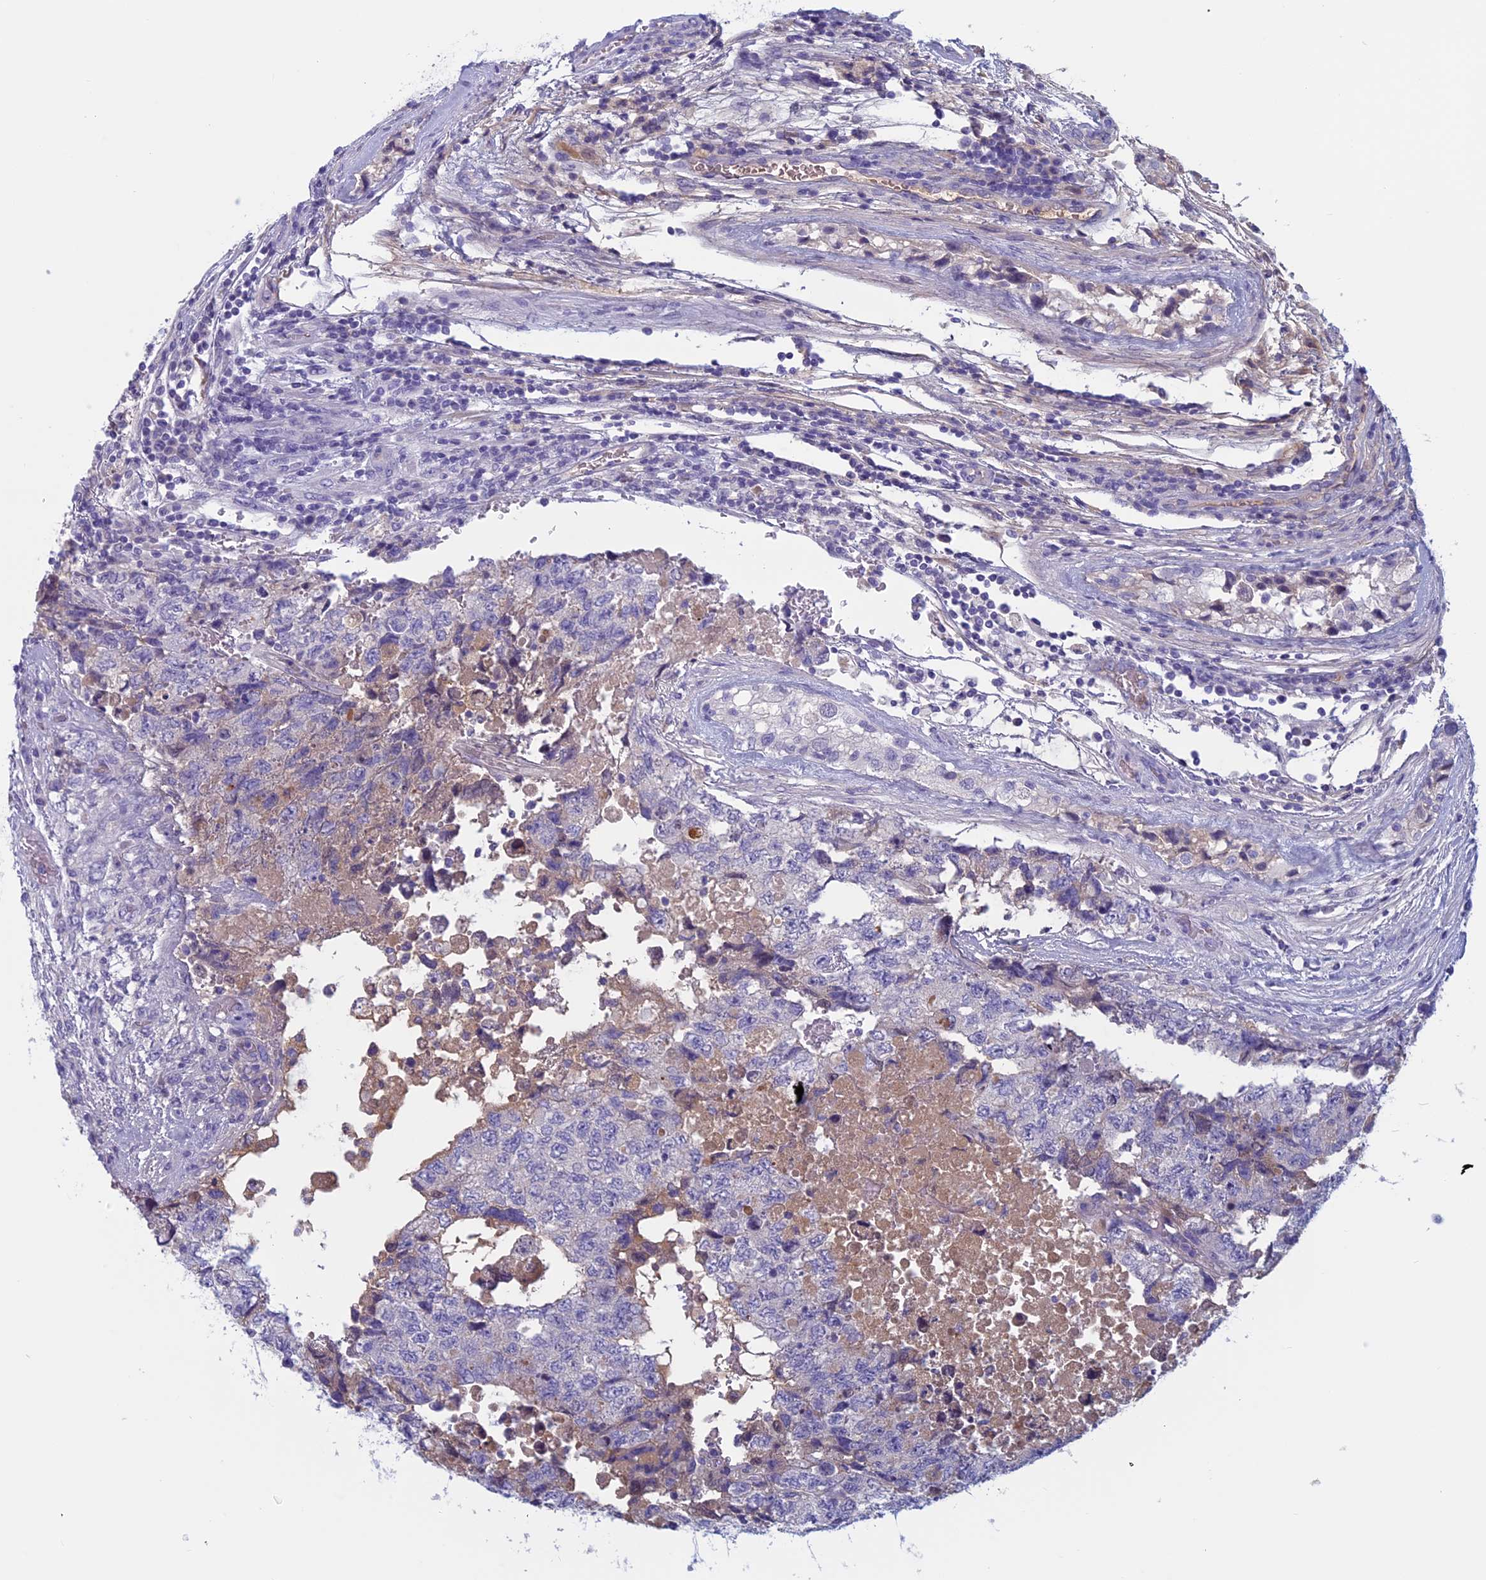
{"staining": {"intensity": "negative", "quantity": "none", "location": "none"}, "tissue": "testis cancer", "cell_type": "Tumor cells", "image_type": "cancer", "snomed": [{"axis": "morphology", "description": "Carcinoma, Embryonal, NOS"}, {"axis": "topography", "description": "Testis"}], "caption": "Immunohistochemistry micrograph of neoplastic tissue: testis cancer (embryonal carcinoma) stained with DAB (3,3'-diaminobenzidine) displays no significant protein staining in tumor cells. (Stains: DAB (3,3'-diaminobenzidine) IHC with hematoxylin counter stain, Microscopy: brightfield microscopy at high magnification).", "gene": "ANGPTL2", "patient": {"sex": "male", "age": 36}}